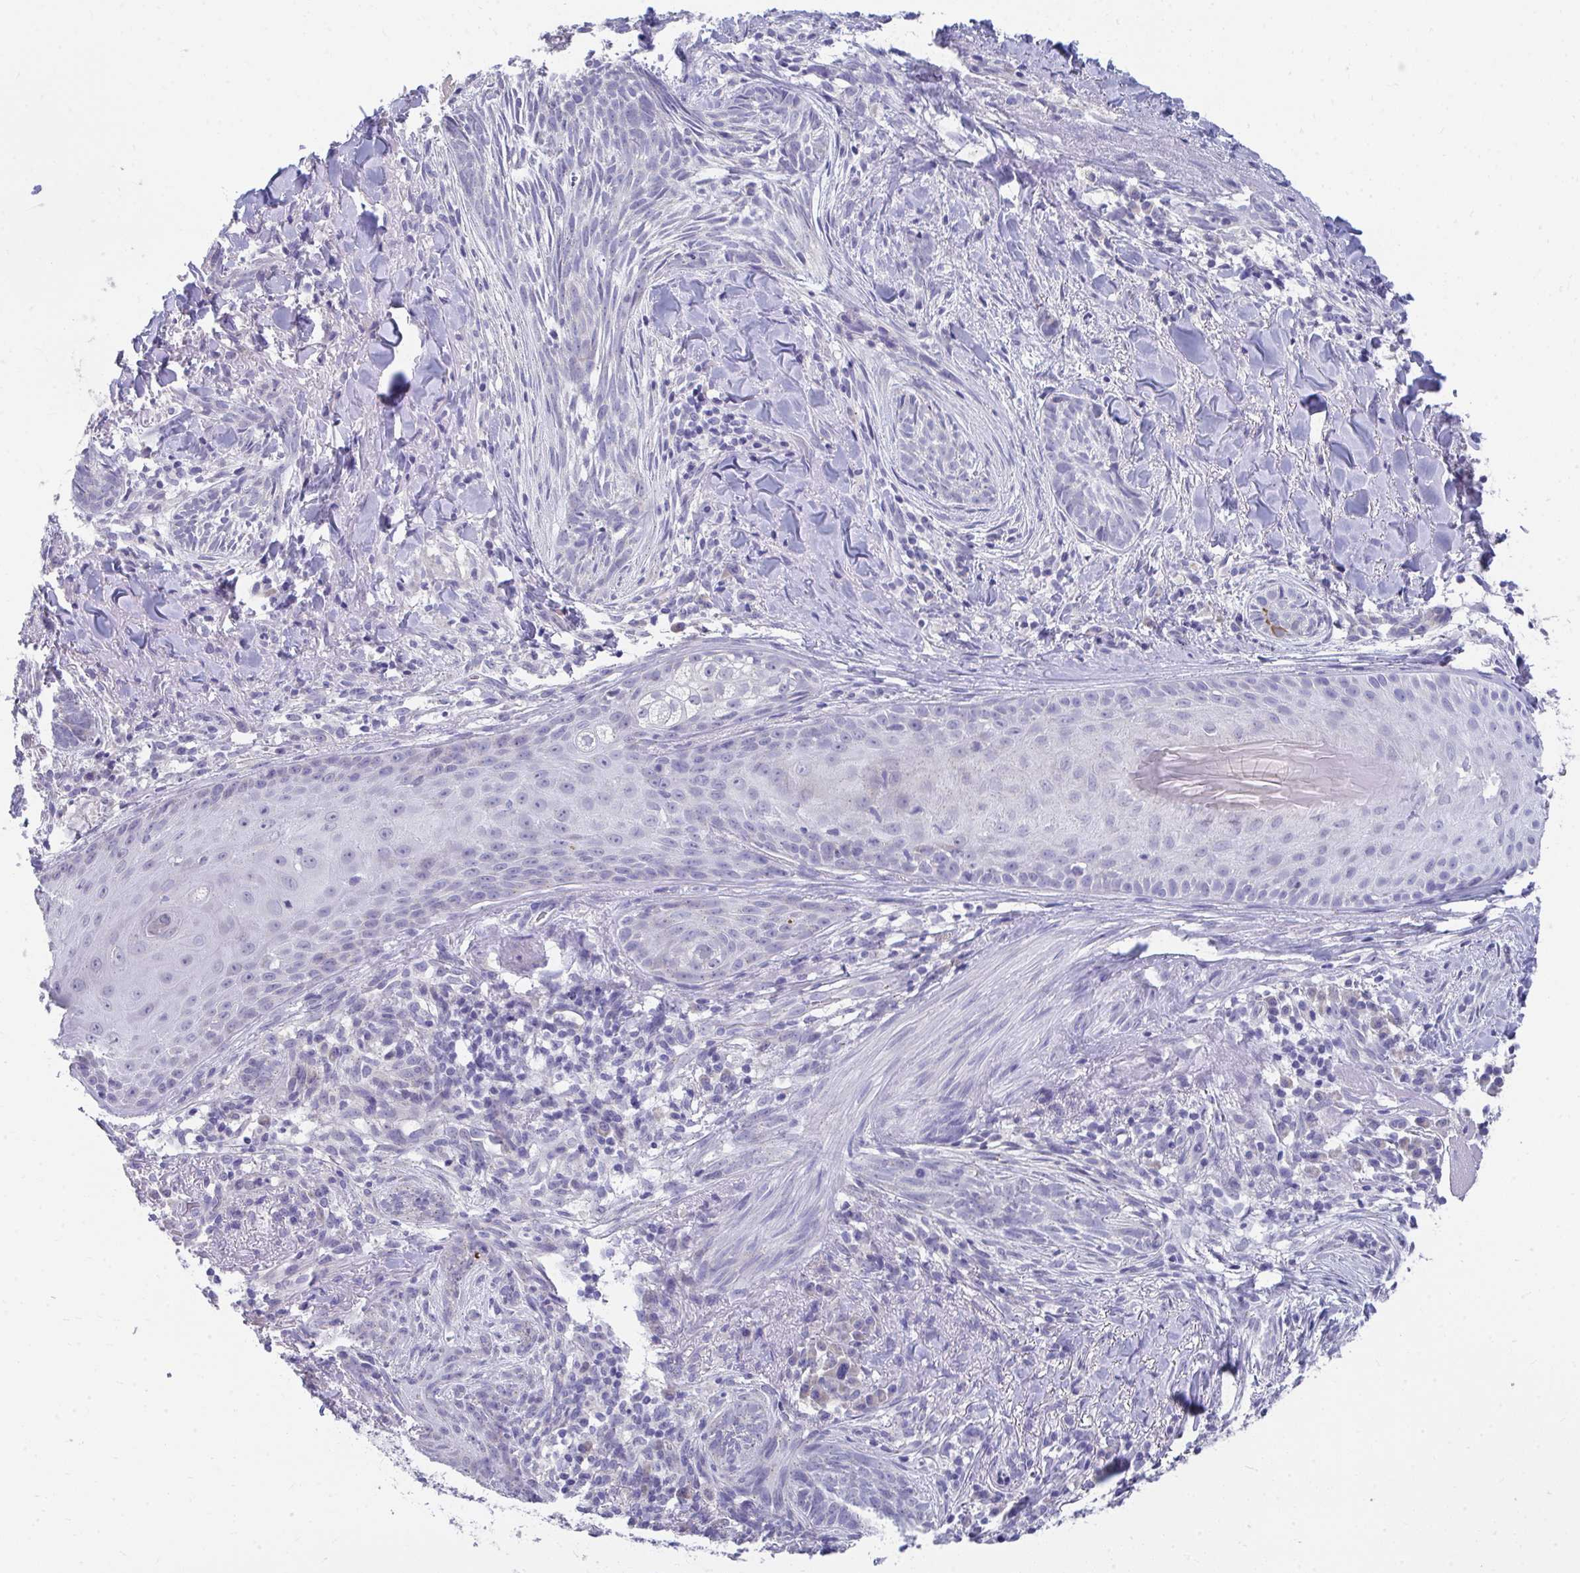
{"staining": {"intensity": "negative", "quantity": "none", "location": "none"}, "tissue": "skin cancer", "cell_type": "Tumor cells", "image_type": "cancer", "snomed": [{"axis": "morphology", "description": "Basal cell carcinoma"}, {"axis": "topography", "description": "Skin"}], "caption": "Immunohistochemistry (IHC) histopathology image of basal cell carcinoma (skin) stained for a protein (brown), which displays no expression in tumor cells.", "gene": "TMPRSS2", "patient": {"sex": "female", "age": 93}}